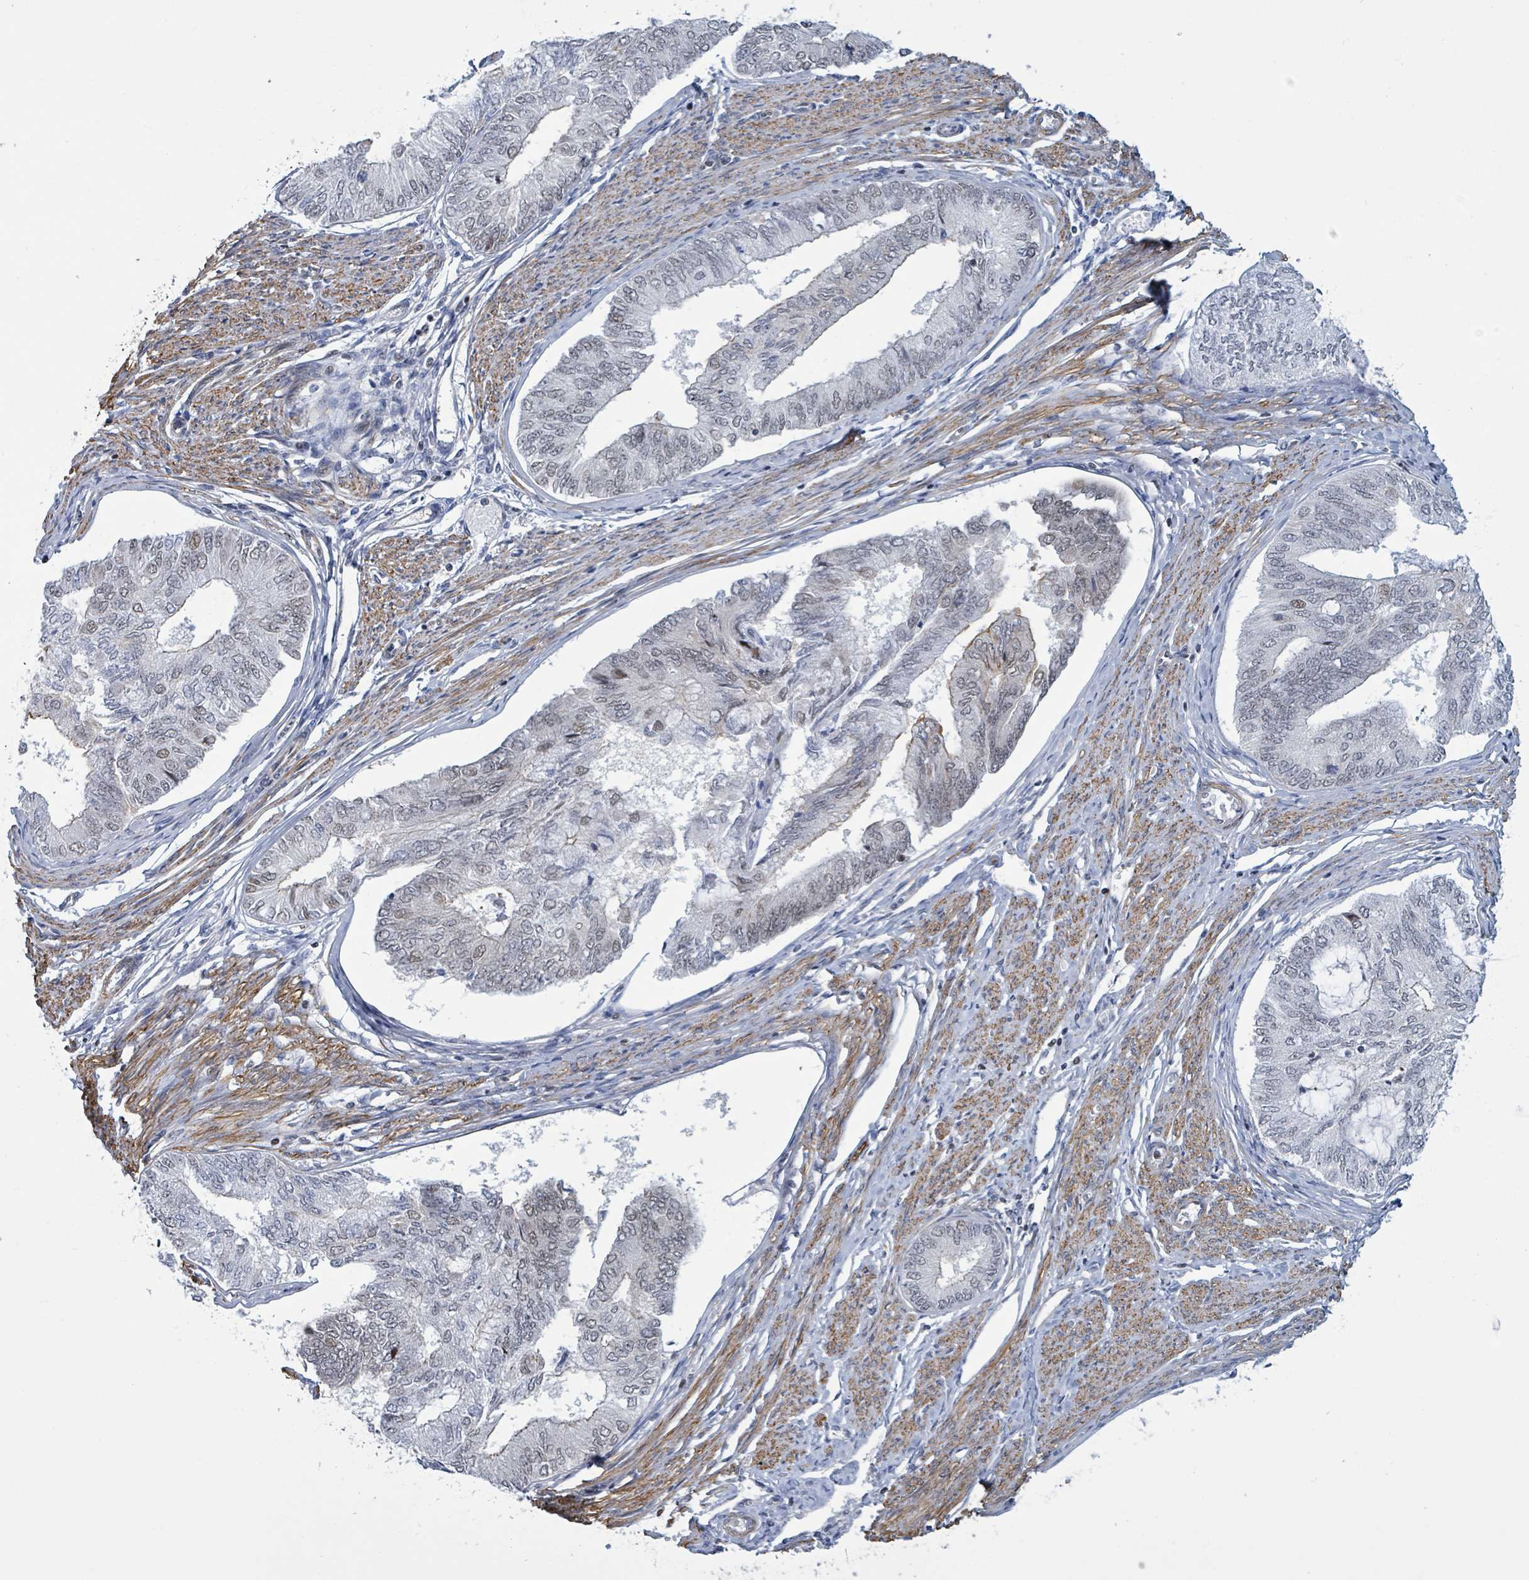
{"staining": {"intensity": "negative", "quantity": "none", "location": "none"}, "tissue": "endometrial cancer", "cell_type": "Tumor cells", "image_type": "cancer", "snomed": [{"axis": "morphology", "description": "Adenocarcinoma, NOS"}, {"axis": "topography", "description": "Endometrium"}], "caption": "The immunohistochemistry micrograph has no significant expression in tumor cells of endometrial adenocarcinoma tissue. (DAB IHC visualized using brightfield microscopy, high magnification).", "gene": "DMRTC1B", "patient": {"sex": "female", "age": 68}}